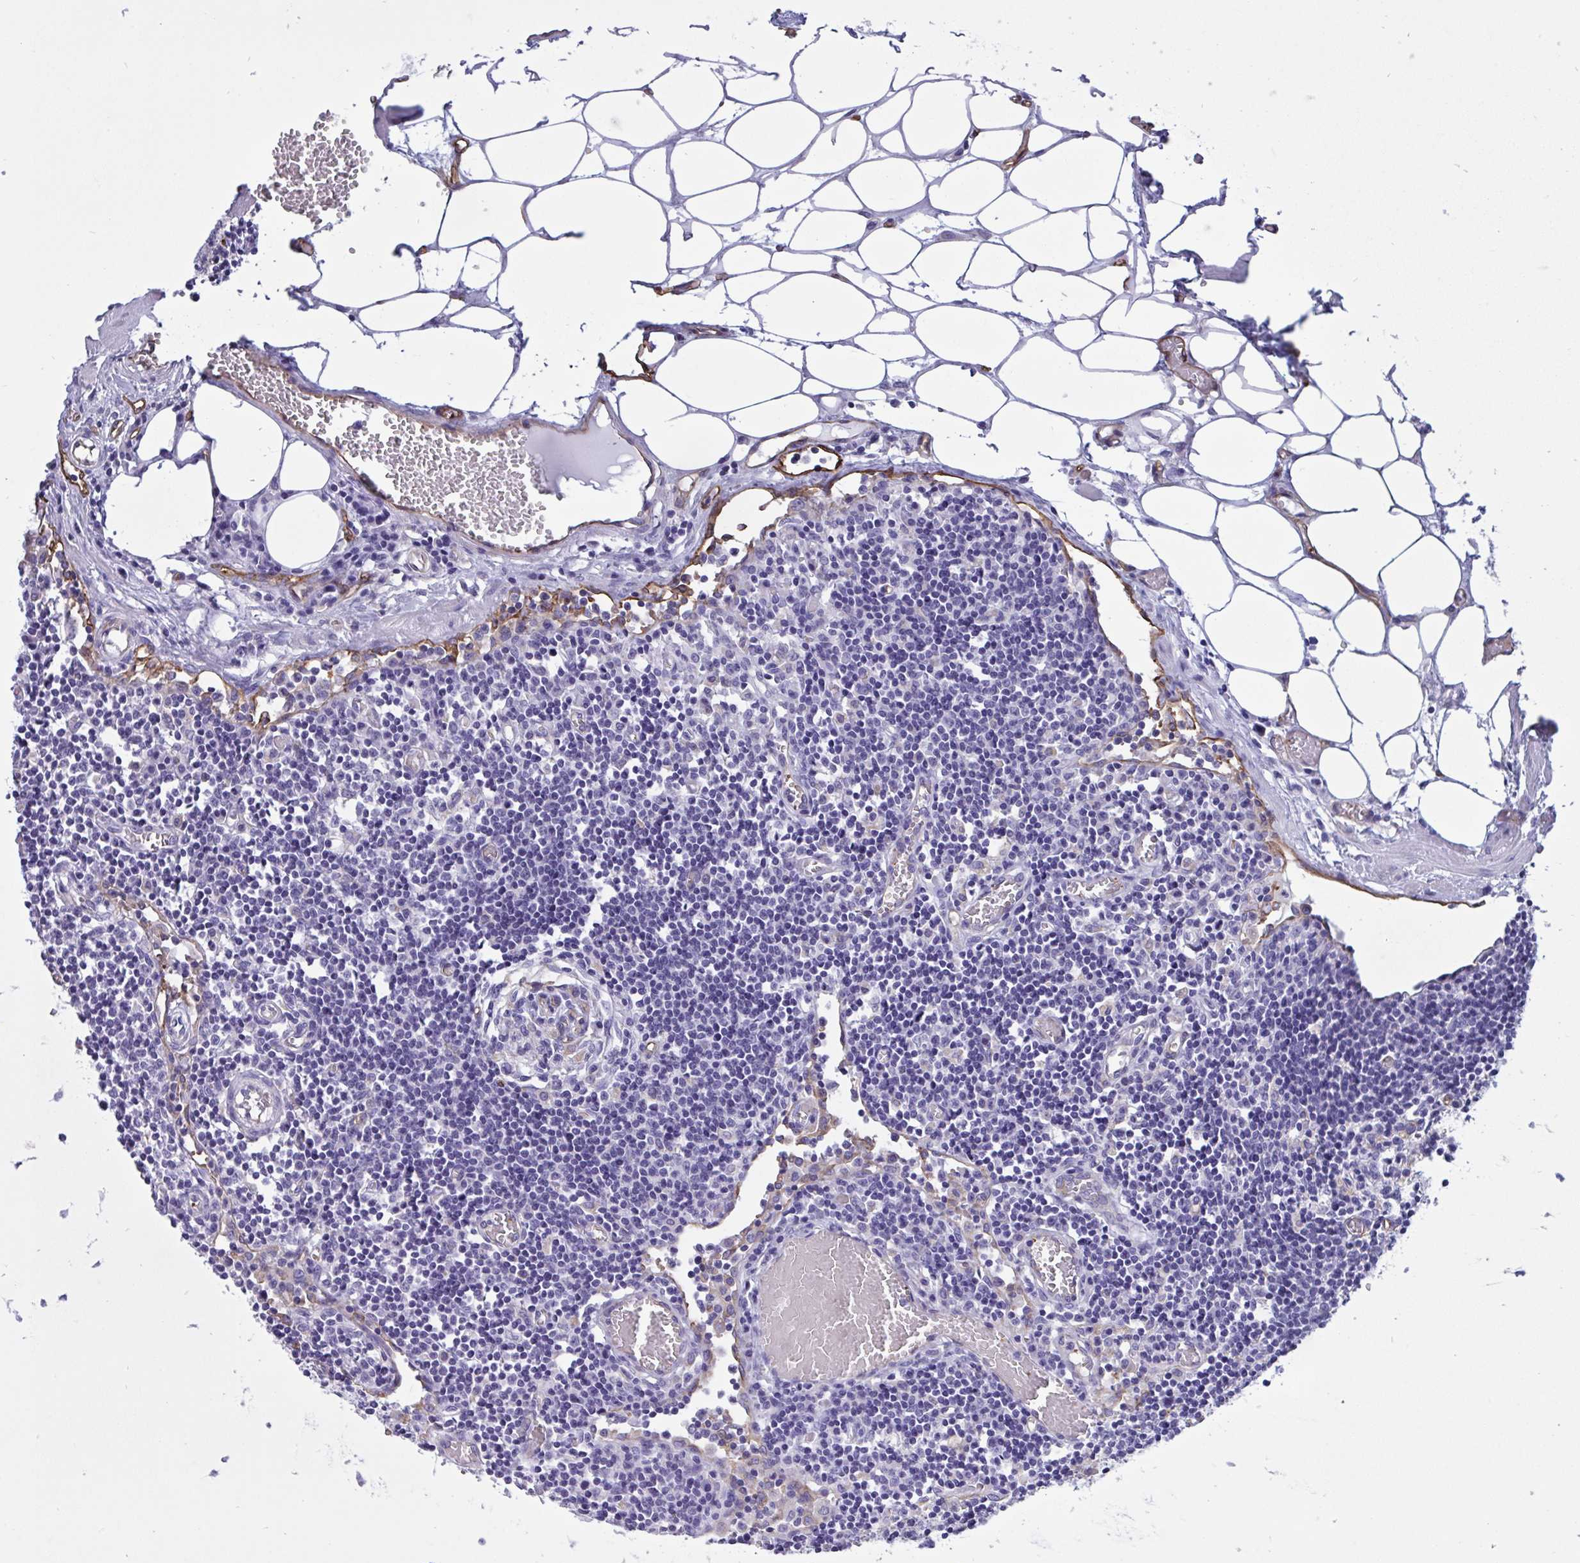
{"staining": {"intensity": "negative", "quantity": "none", "location": "none"}, "tissue": "lymph node", "cell_type": "Germinal center cells", "image_type": "normal", "snomed": [{"axis": "morphology", "description": "Normal tissue, NOS"}, {"axis": "topography", "description": "Lymph node"}], "caption": "Germinal center cells are negative for protein expression in benign human lymph node.", "gene": "RPL22L1", "patient": {"sex": "male", "age": 66}}